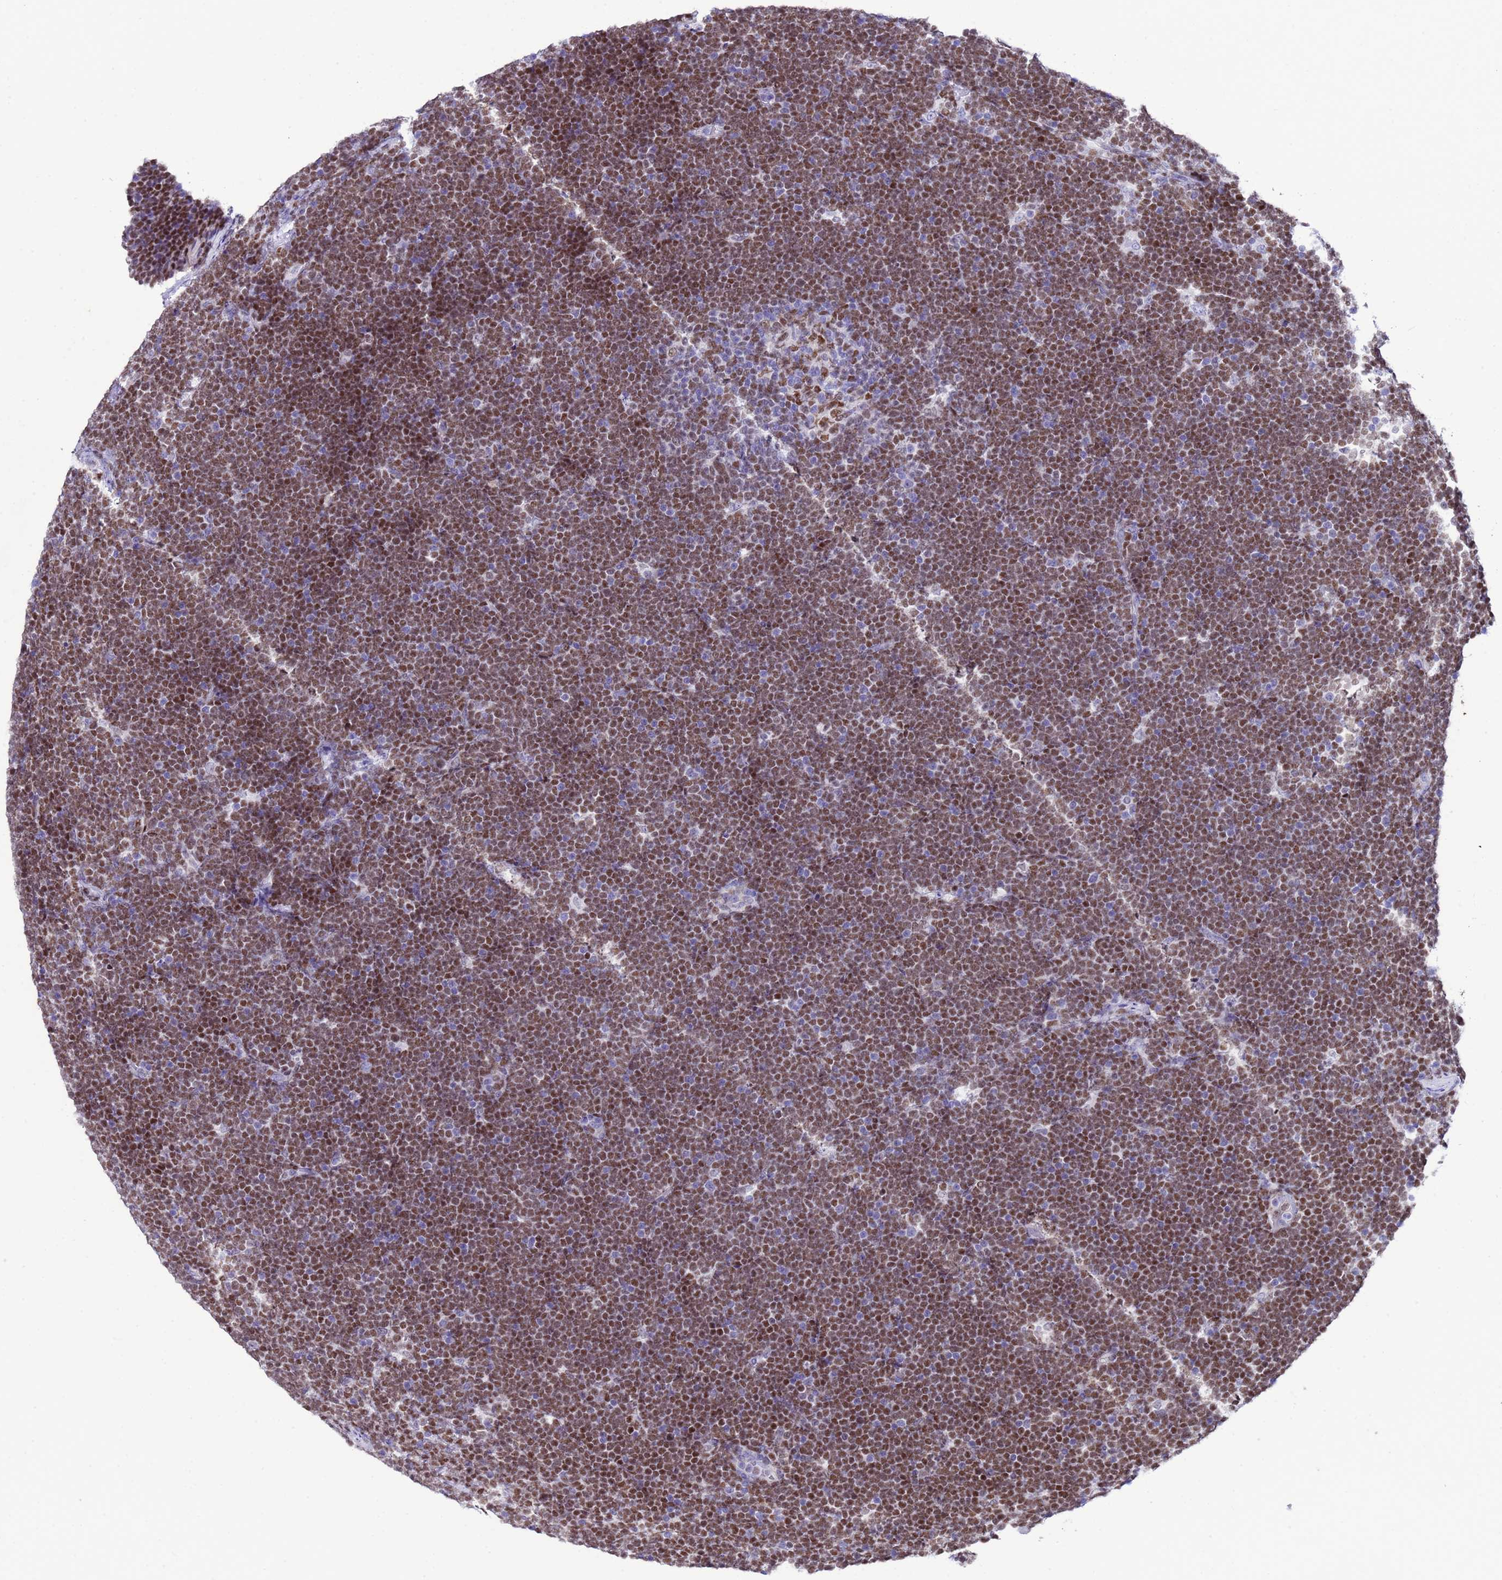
{"staining": {"intensity": "moderate", "quantity": ">75%", "location": "nuclear"}, "tissue": "lymphoma", "cell_type": "Tumor cells", "image_type": "cancer", "snomed": [{"axis": "morphology", "description": "Malignant lymphoma, non-Hodgkin's type, High grade"}, {"axis": "topography", "description": "Lymph node"}], "caption": "Immunohistochemical staining of lymphoma displays medium levels of moderate nuclear protein staining in approximately >75% of tumor cells. (brown staining indicates protein expression, while blue staining denotes nuclei).", "gene": "BCL7A", "patient": {"sex": "male", "age": 13}}